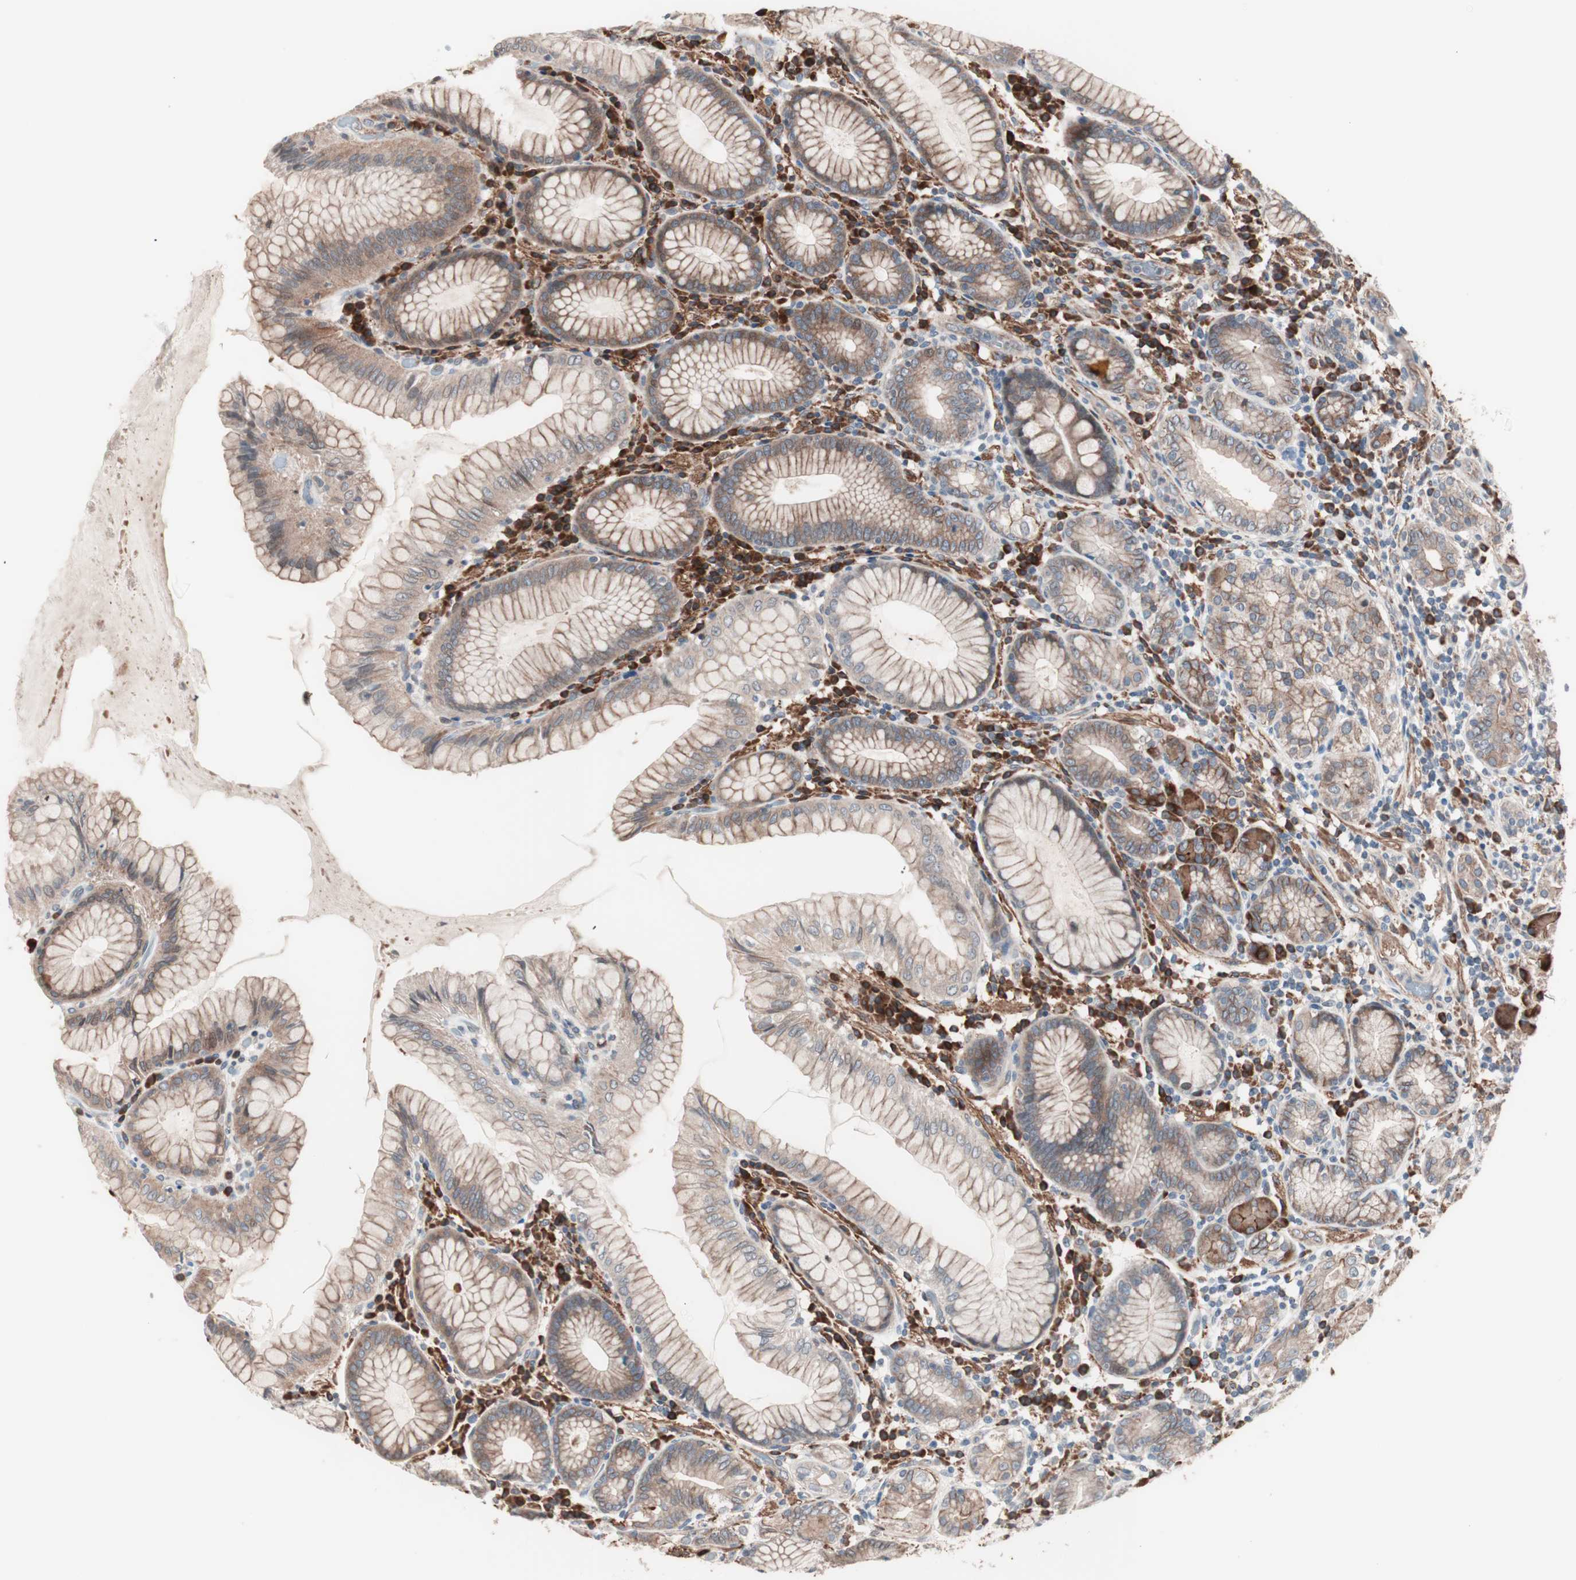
{"staining": {"intensity": "moderate", "quantity": ">75%", "location": "cytoplasmic/membranous"}, "tissue": "stomach", "cell_type": "Glandular cells", "image_type": "normal", "snomed": [{"axis": "morphology", "description": "Normal tissue, NOS"}, {"axis": "topography", "description": "Stomach, lower"}], "caption": "Stomach was stained to show a protein in brown. There is medium levels of moderate cytoplasmic/membranous expression in approximately >75% of glandular cells. (IHC, brightfield microscopy, high magnification).", "gene": "ALG5", "patient": {"sex": "female", "age": 76}}